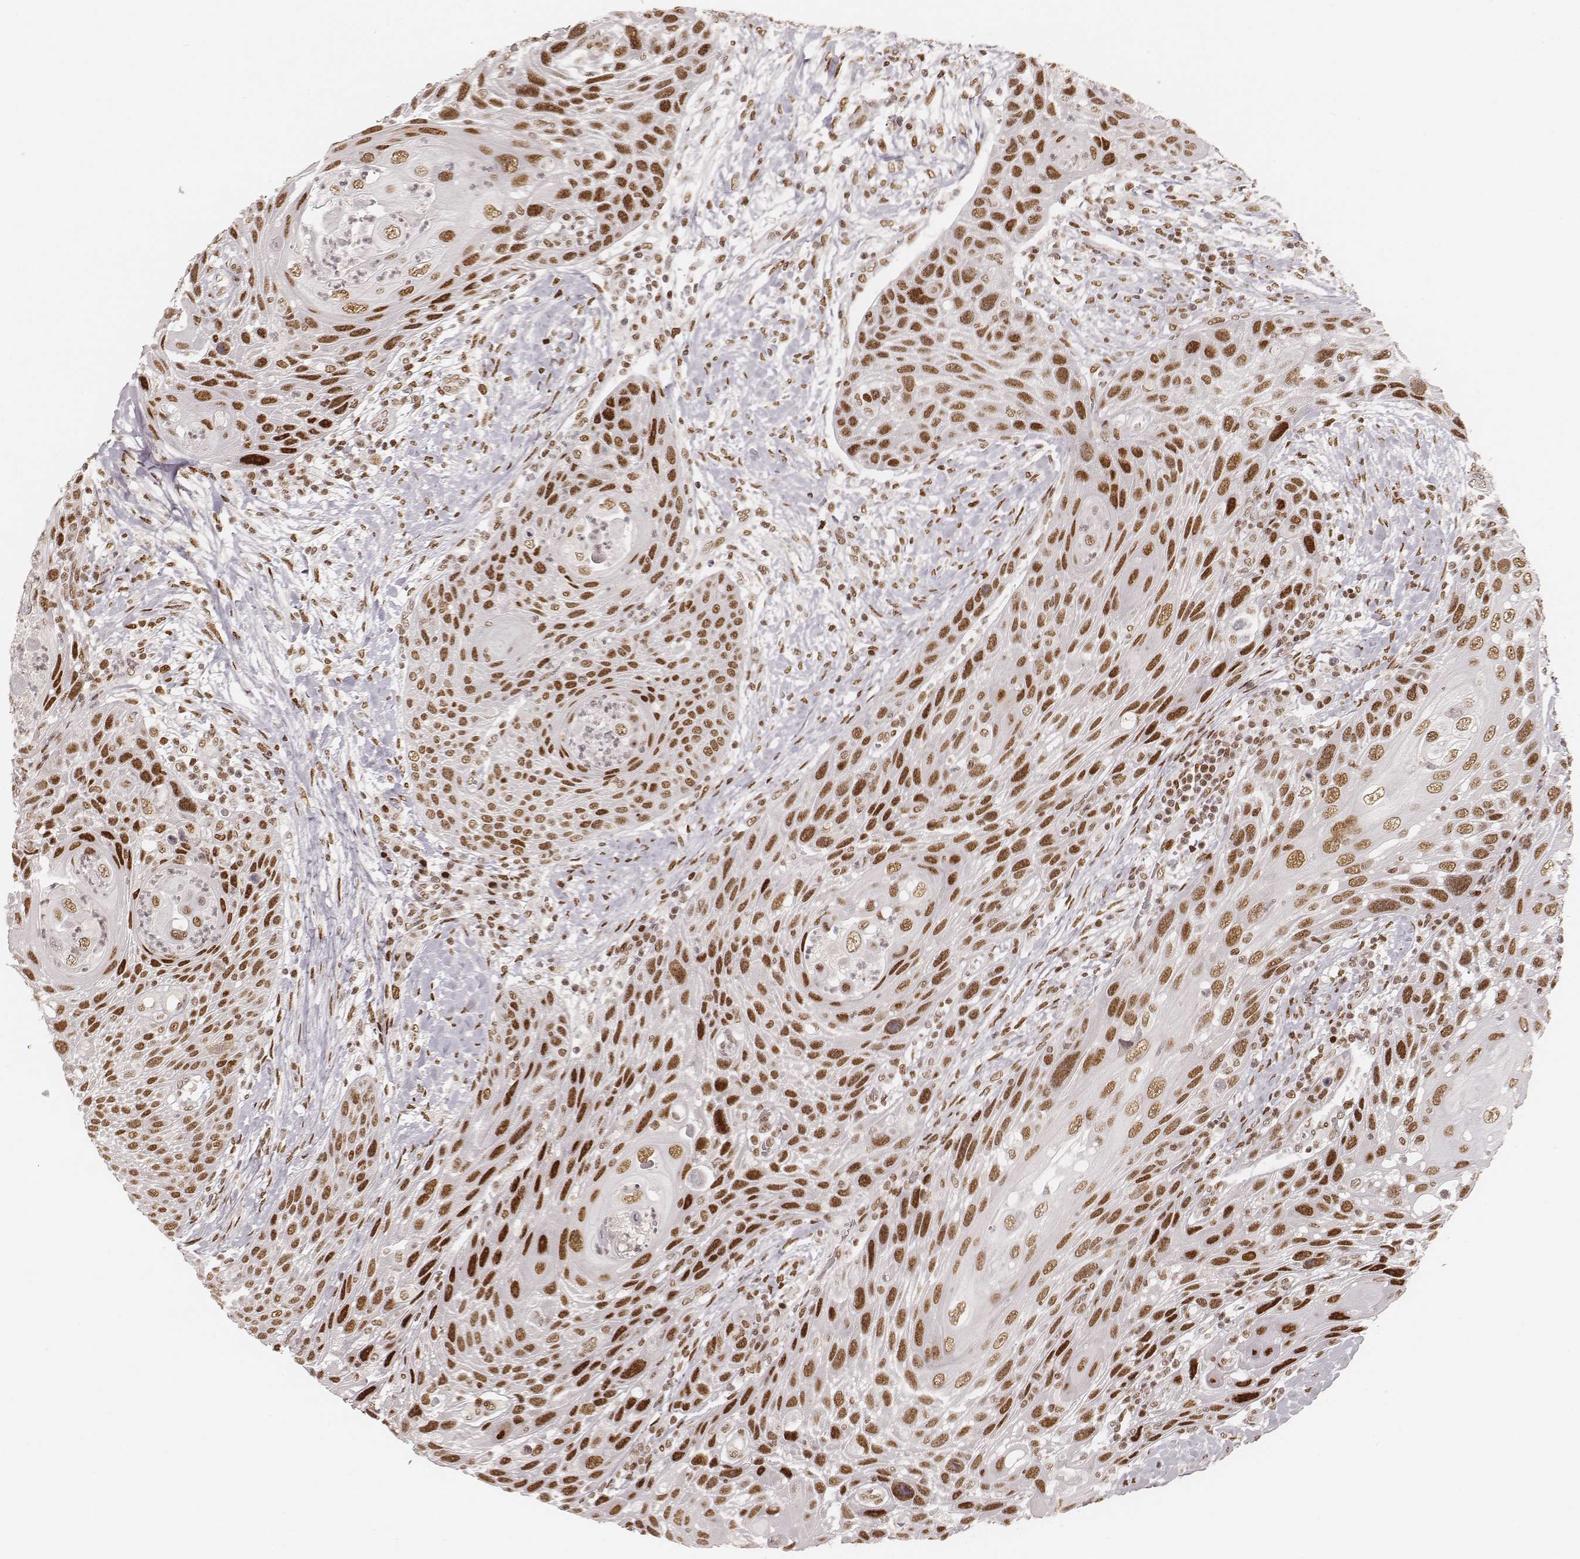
{"staining": {"intensity": "strong", "quantity": ">75%", "location": "nuclear"}, "tissue": "head and neck cancer", "cell_type": "Tumor cells", "image_type": "cancer", "snomed": [{"axis": "morphology", "description": "Squamous cell carcinoma, NOS"}, {"axis": "topography", "description": "Head-Neck"}], "caption": "A high amount of strong nuclear staining is appreciated in approximately >75% of tumor cells in squamous cell carcinoma (head and neck) tissue. (DAB IHC with brightfield microscopy, high magnification).", "gene": "HNRNPC", "patient": {"sex": "male", "age": 69}}